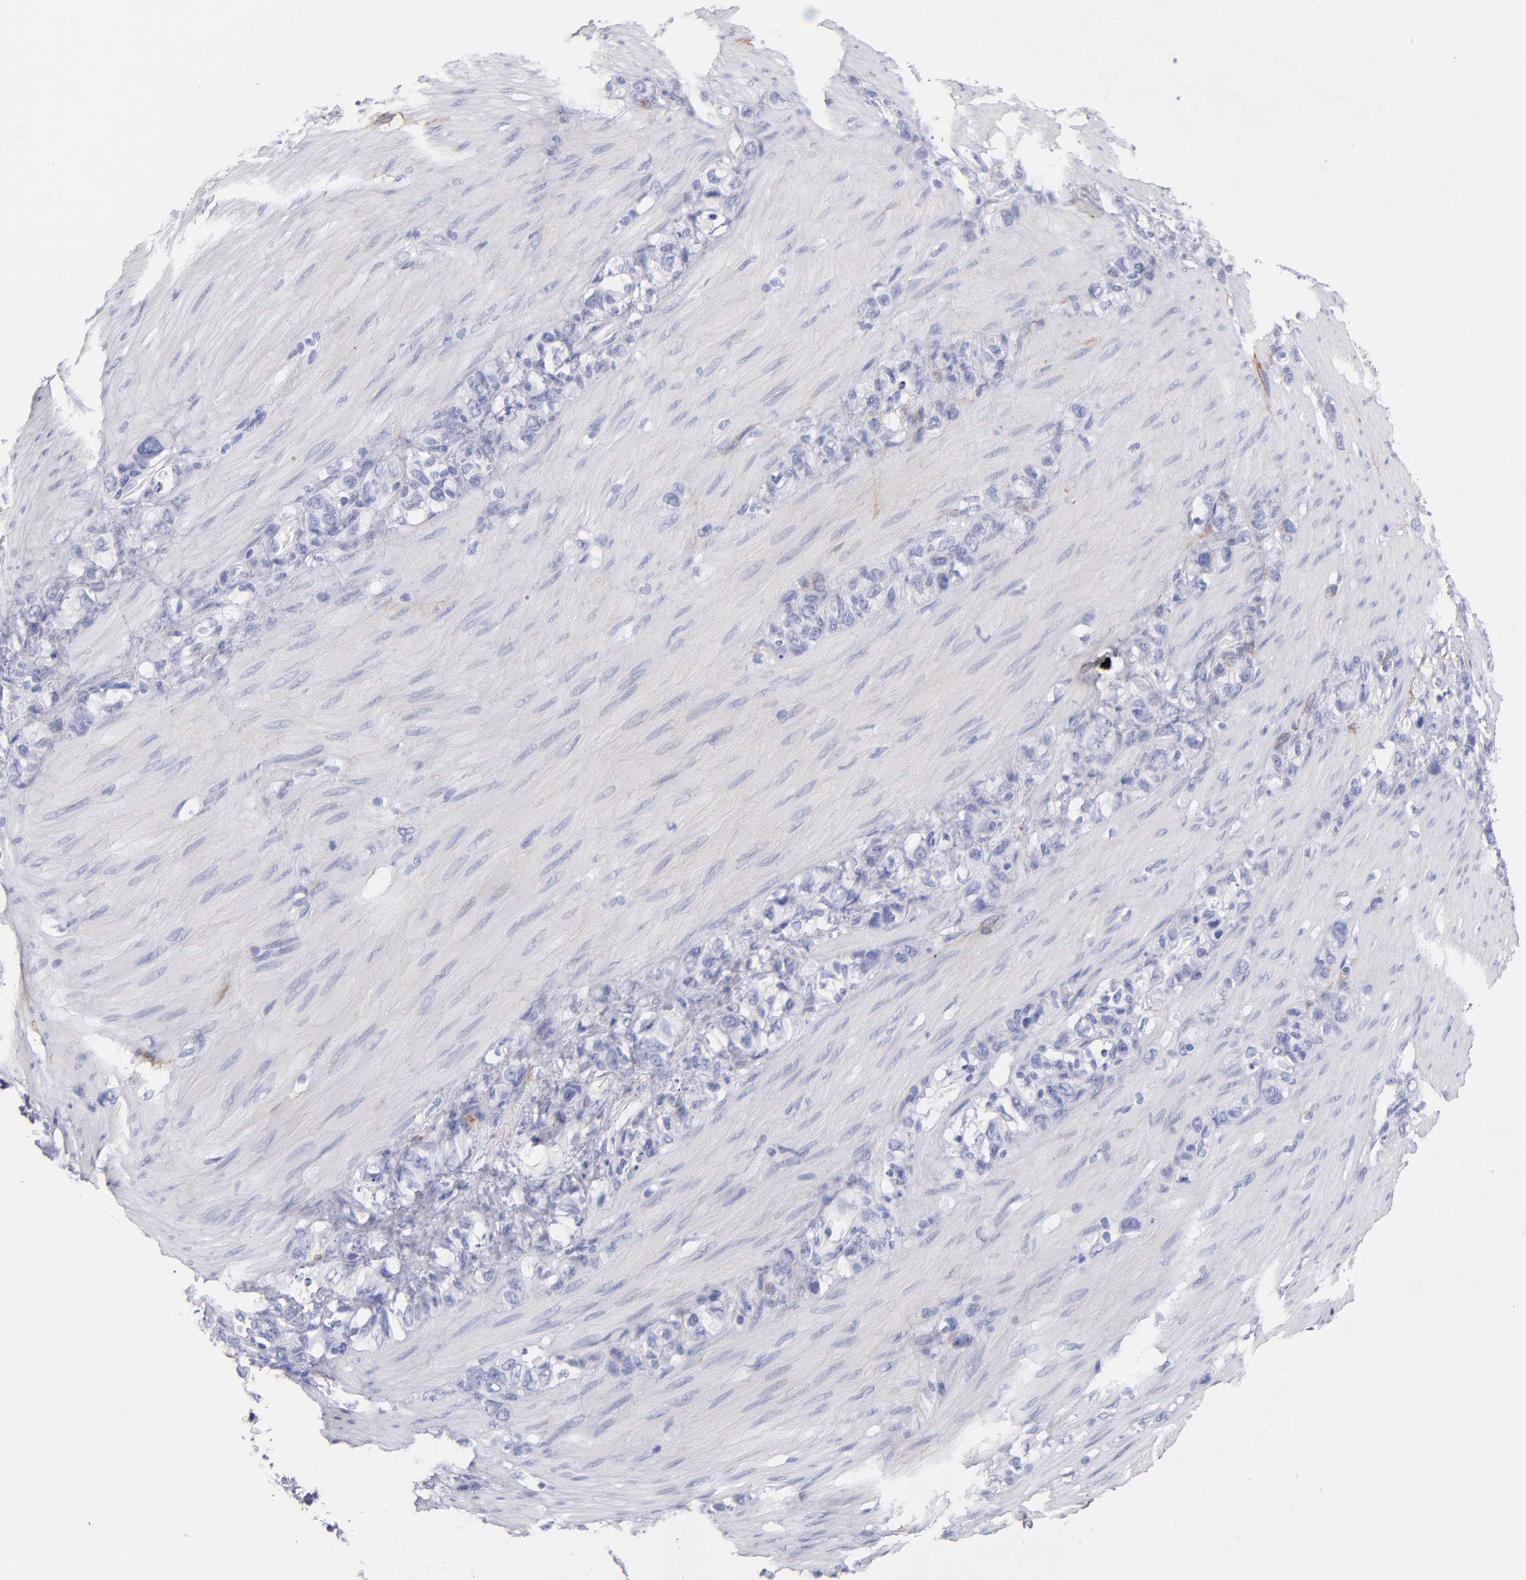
{"staining": {"intensity": "negative", "quantity": "none", "location": "none"}, "tissue": "stomach cancer", "cell_type": "Tumor cells", "image_type": "cancer", "snomed": [{"axis": "morphology", "description": "Normal tissue, NOS"}, {"axis": "morphology", "description": "Adenocarcinoma, NOS"}, {"axis": "morphology", "description": "Adenocarcinoma, High grade"}, {"axis": "topography", "description": "Stomach, upper"}, {"axis": "topography", "description": "Stomach"}], "caption": "This is an immunohistochemistry (IHC) micrograph of human stomach adenocarcinoma. There is no expression in tumor cells.", "gene": "KIT", "patient": {"sex": "female", "age": 65}}